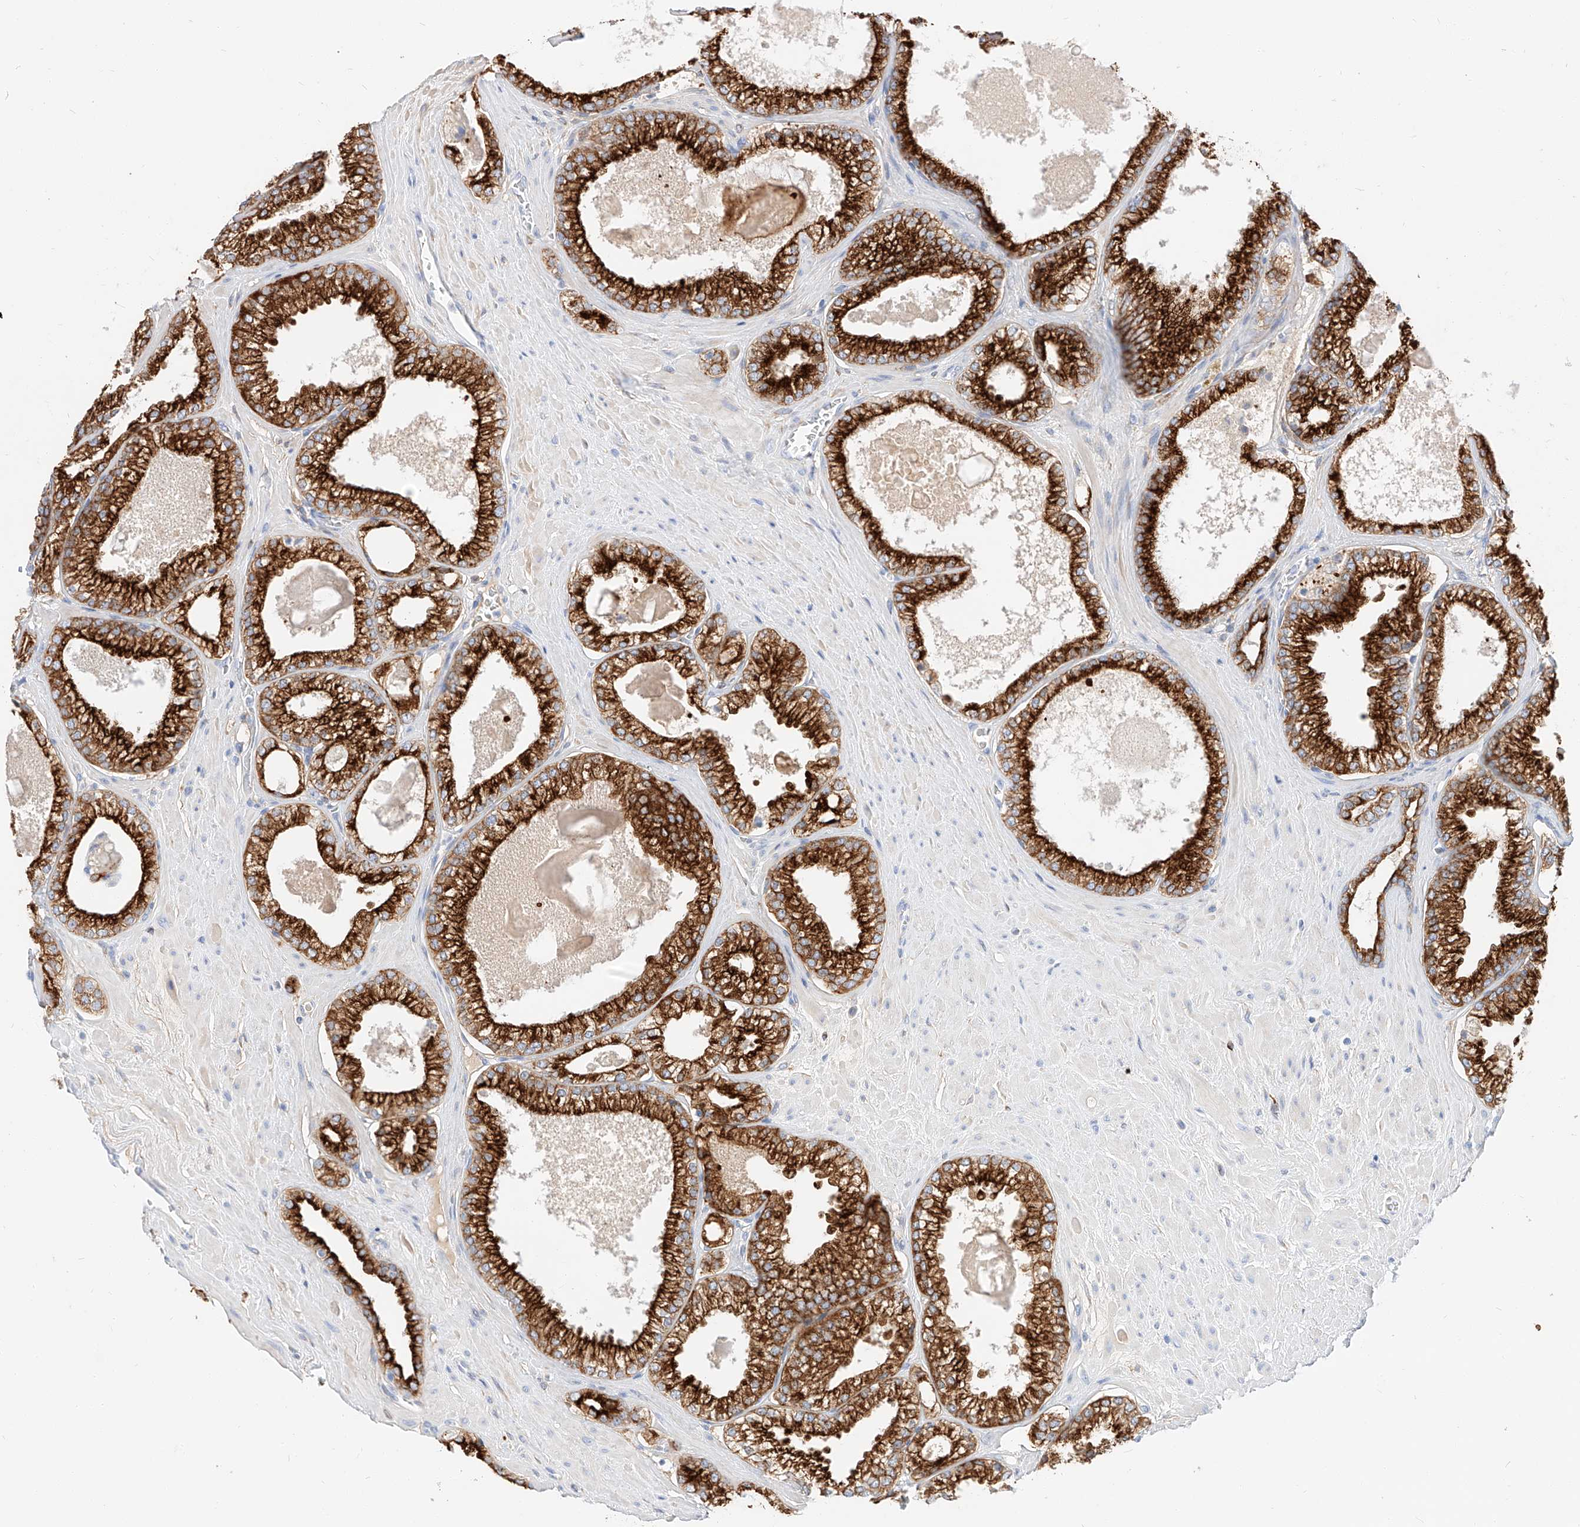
{"staining": {"intensity": "strong", "quantity": ">75%", "location": "cytoplasmic/membranous"}, "tissue": "prostate cancer", "cell_type": "Tumor cells", "image_type": "cancer", "snomed": [{"axis": "morphology", "description": "Adenocarcinoma, Low grade"}, {"axis": "topography", "description": "Prostate"}], "caption": "Tumor cells display high levels of strong cytoplasmic/membranous expression in approximately >75% of cells in human prostate cancer (low-grade adenocarcinoma).", "gene": "MAP7", "patient": {"sex": "male", "age": 62}}